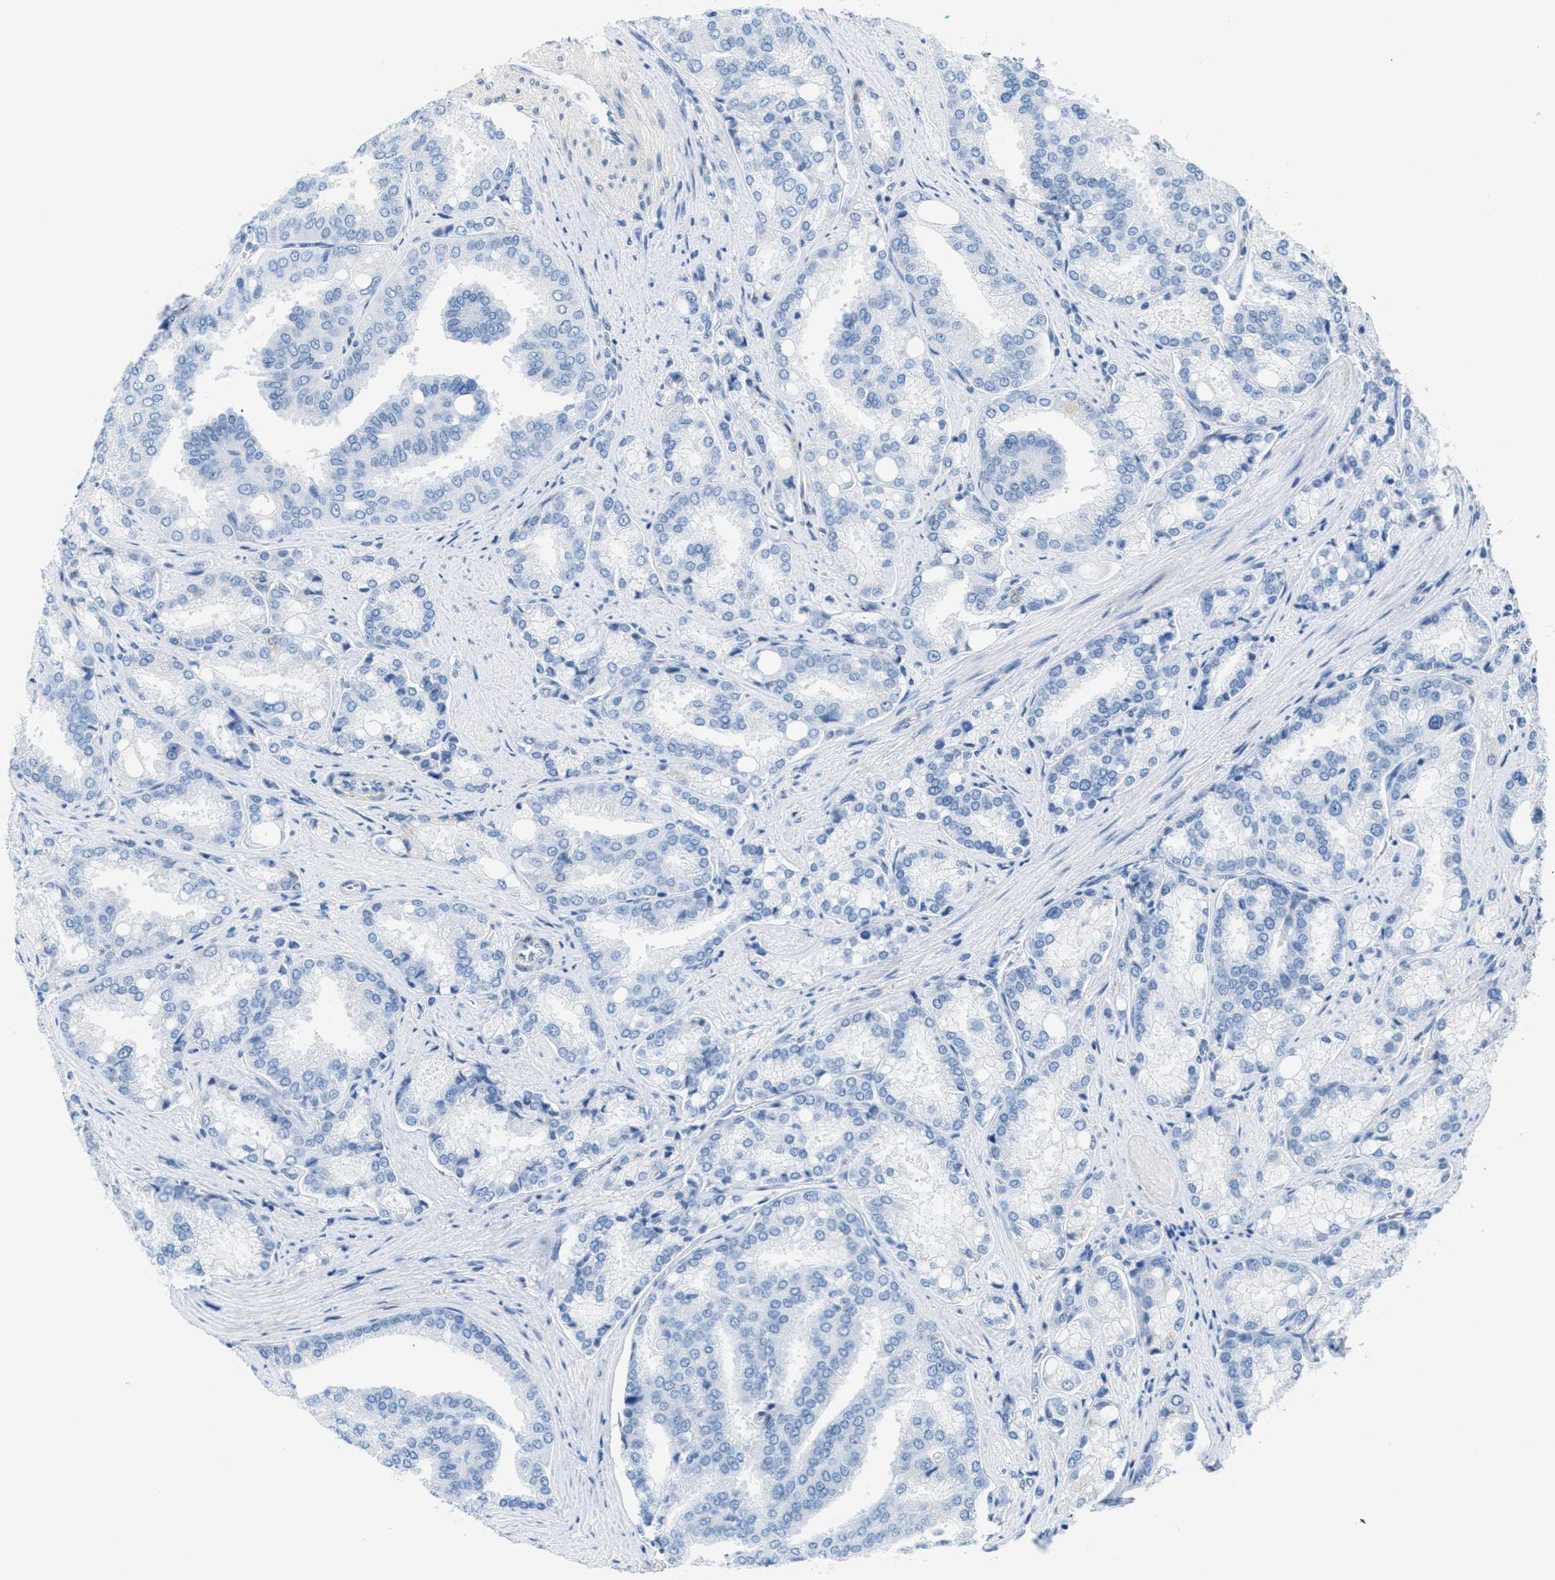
{"staining": {"intensity": "negative", "quantity": "none", "location": "none"}, "tissue": "prostate cancer", "cell_type": "Tumor cells", "image_type": "cancer", "snomed": [{"axis": "morphology", "description": "Adenocarcinoma, High grade"}, {"axis": "topography", "description": "Prostate"}], "caption": "An image of prostate high-grade adenocarcinoma stained for a protein demonstrates no brown staining in tumor cells.", "gene": "MAPRE2", "patient": {"sex": "male", "age": 50}}